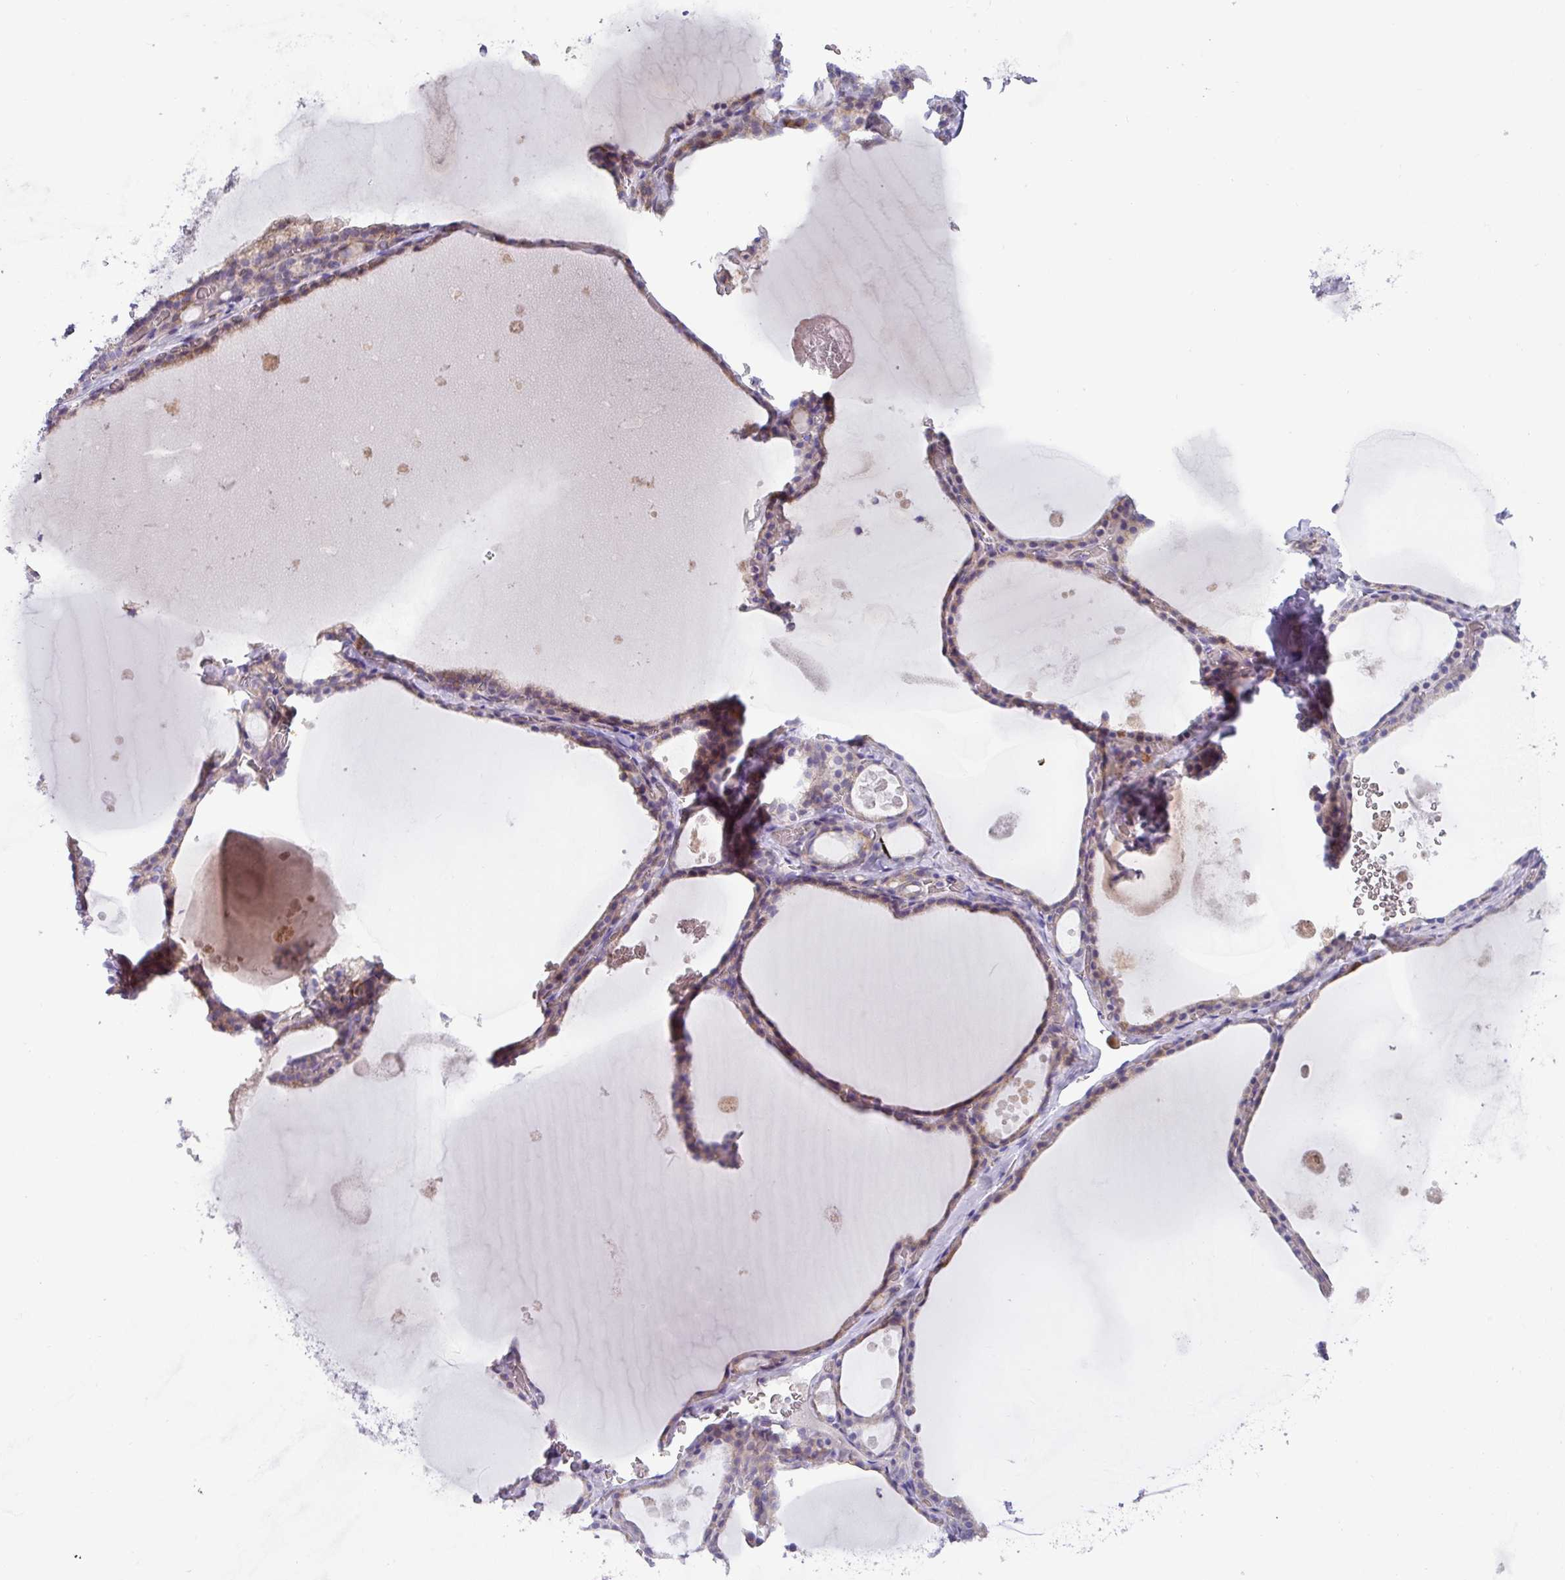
{"staining": {"intensity": "weak", "quantity": ">75%", "location": "cytoplasmic/membranous"}, "tissue": "thyroid gland", "cell_type": "Glandular cells", "image_type": "normal", "snomed": [{"axis": "morphology", "description": "Normal tissue, NOS"}, {"axis": "topography", "description": "Thyroid gland"}], "caption": "Immunohistochemical staining of unremarkable human thyroid gland reveals >75% levels of weak cytoplasmic/membranous protein staining in about >75% of glandular cells.", "gene": "RGS16", "patient": {"sex": "male", "age": 56}}